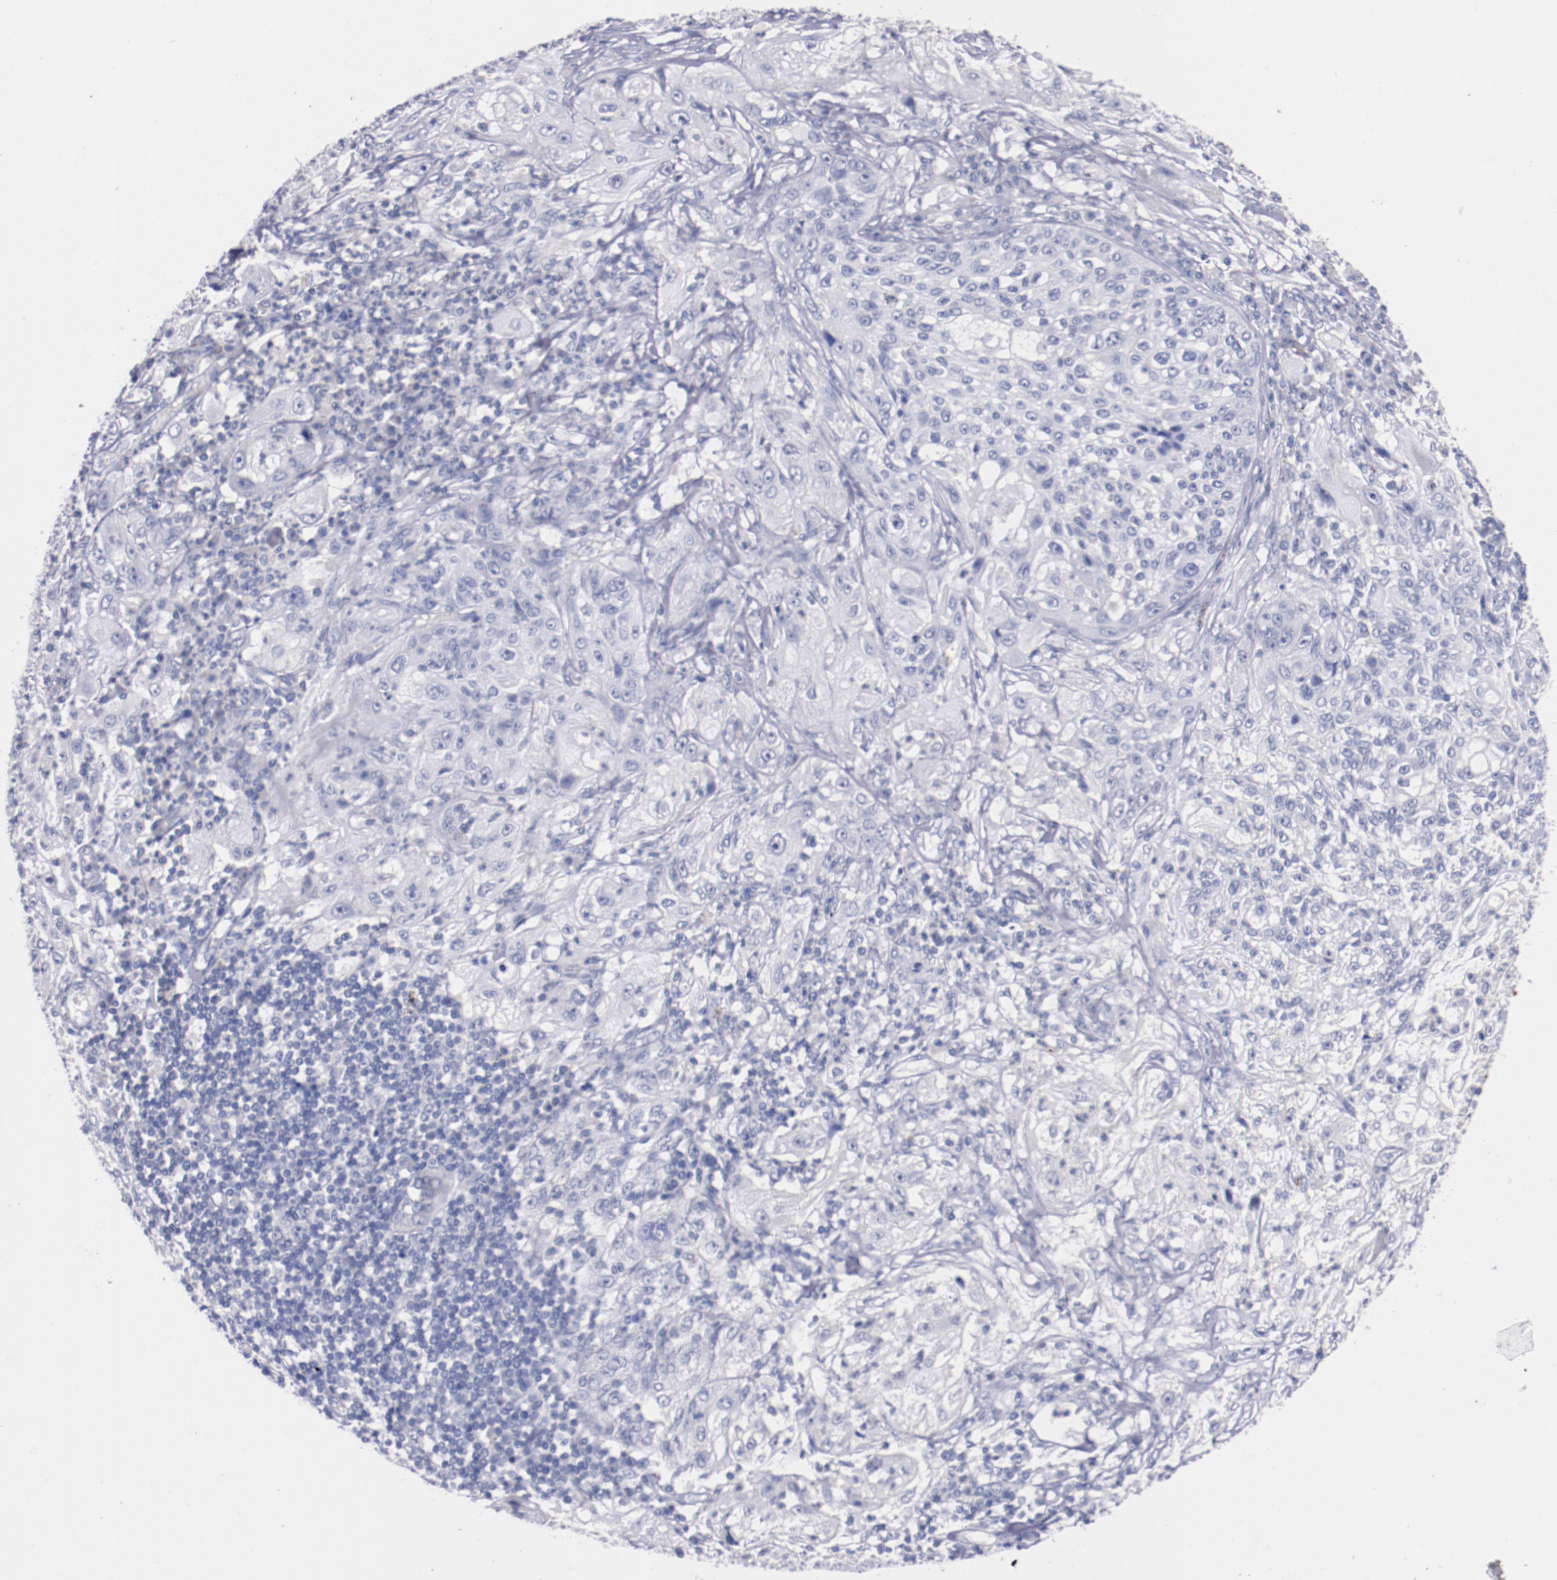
{"staining": {"intensity": "negative", "quantity": "none", "location": "none"}, "tissue": "lung cancer", "cell_type": "Tumor cells", "image_type": "cancer", "snomed": [{"axis": "morphology", "description": "Inflammation, NOS"}, {"axis": "morphology", "description": "Squamous cell carcinoma, NOS"}, {"axis": "topography", "description": "Lymph node"}, {"axis": "topography", "description": "Soft tissue"}, {"axis": "topography", "description": "Lung"}], "caption": "Tumor cells are negative for protein expression in human lung cancer (squamous cell carcinoma). Nuclei are stained in blue.", "gene": "CNTNAP2", "patient": {"sex": "male", "age": 66}}